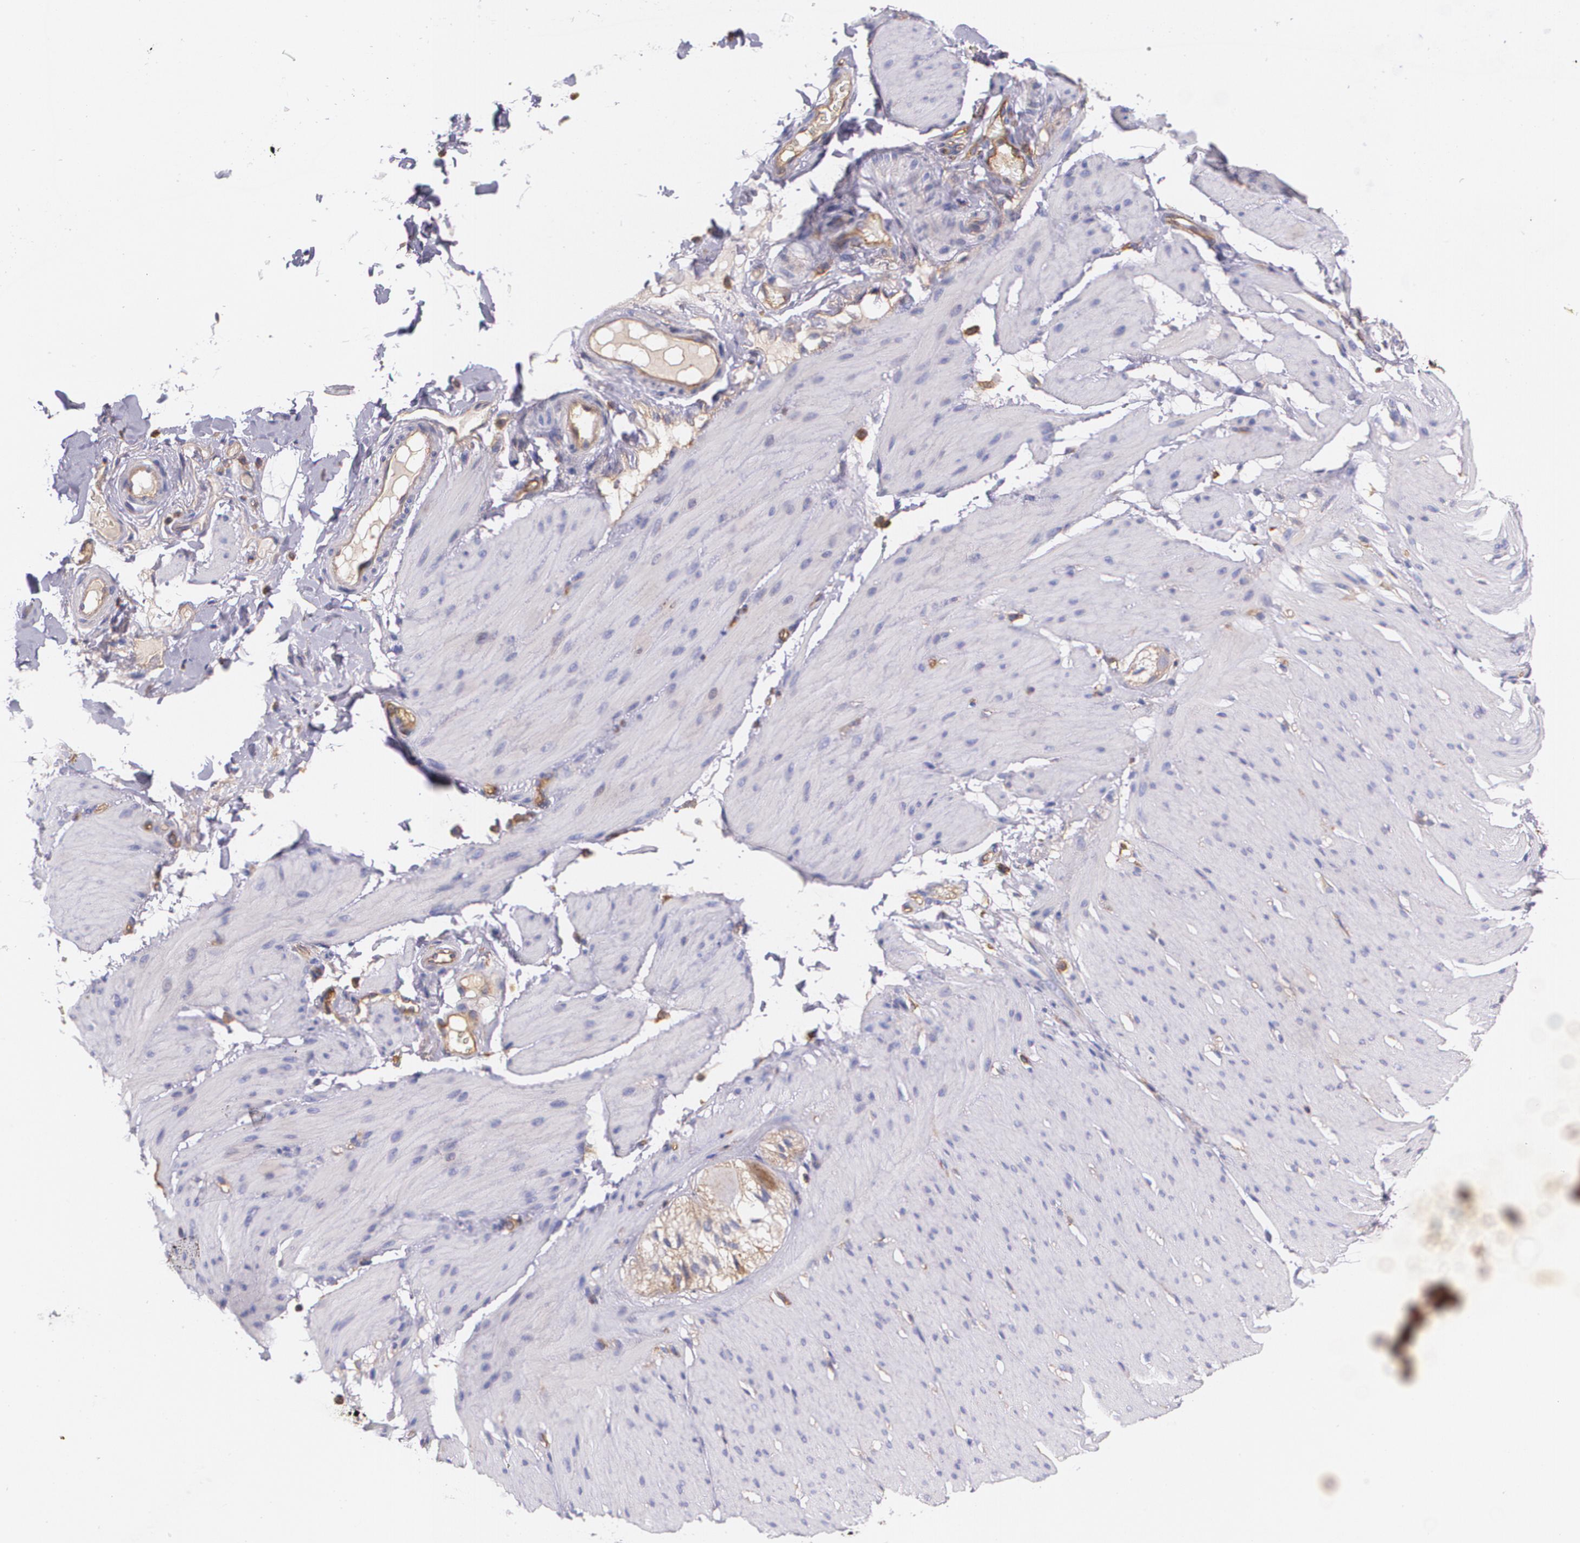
{"staining": {"intensity": "negative", "quantity": "none", "location": "none"}, "tissue": "smooth muscle", "cell_type": "Smooth muscle cells", "image_type": "normal", "snomed": [{"axis": "morphology", "description": "Normal tissue, NOS"}, {"axis": "topography", "description": "Smooth muscle"}, {"axis": "topography", "description": "Colon"}], "caption": "Smooth muscle cells are negative for protein expression in benign human smooth muscle. Brightfield microscopy of immunohistochemistry stained with DAB (brown) and hematoxylin (blue), captured at high magnification.", "gene": "B2M", "patient": {"sex": "male", "age": 67}}